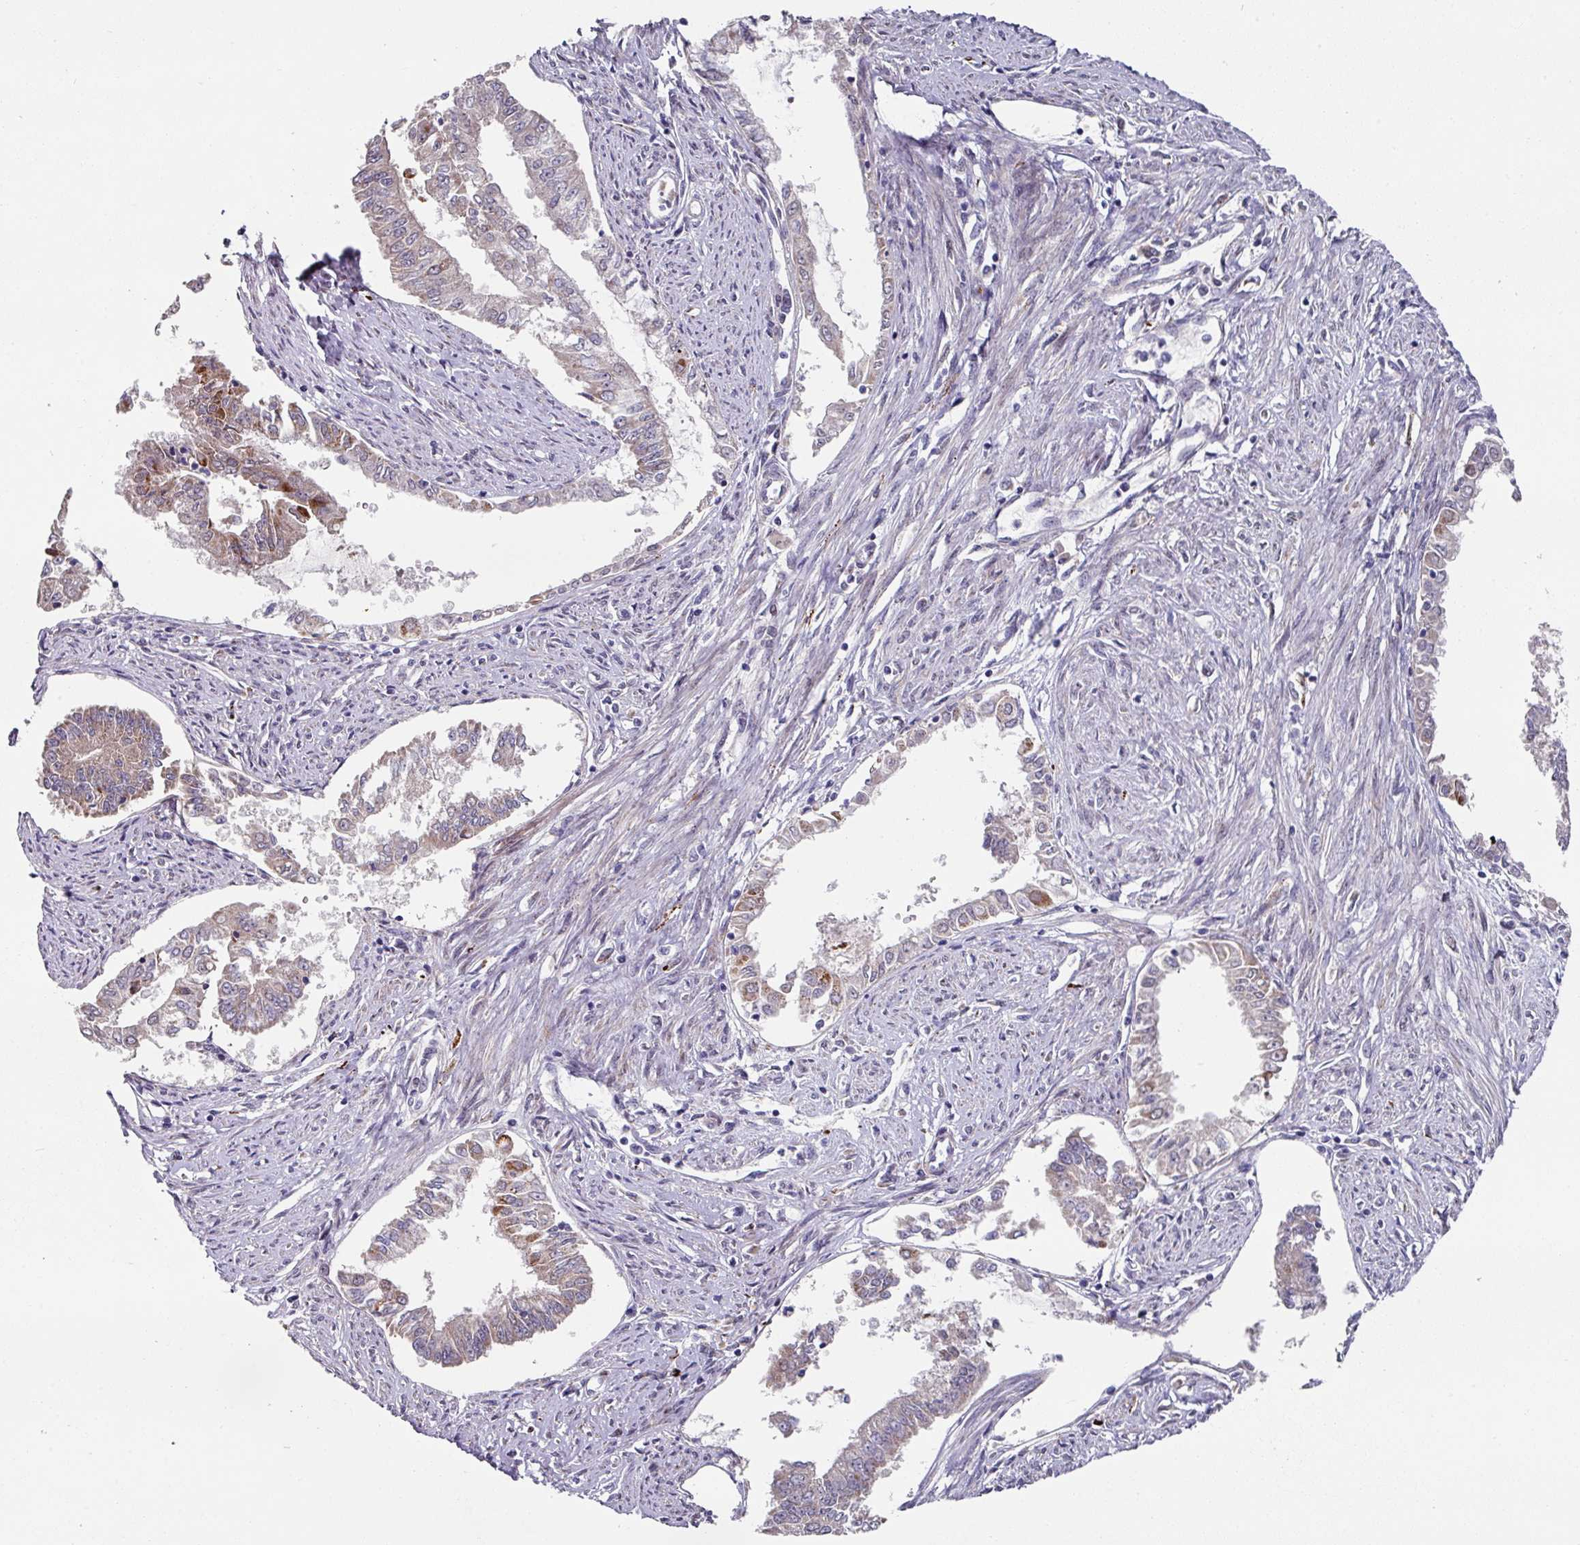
{"staining": {"intensity": "moderate", "quantity": "<25%", "location": "cytoplasmic/membranous"}, "tissue": "endometrial cancer", "cell_type": "Tumor cells", "image_type": "cancer", "snomed": [{"axis": "morphology", "description": "Adenocarcinoma, NOS"}, {"axis": "topography", "description": "Endometrium"}], "caption": "Endometrial adenocarcinoma was stained to show a protein in brown. There is low levels of moderate cytoplasmic/membranous positivity in about <25% of tumor cells. (IHC, brightfield microscopy, high magnification).", "gene": "CBX7", "patient": {"sex": "female", "age": 76}}